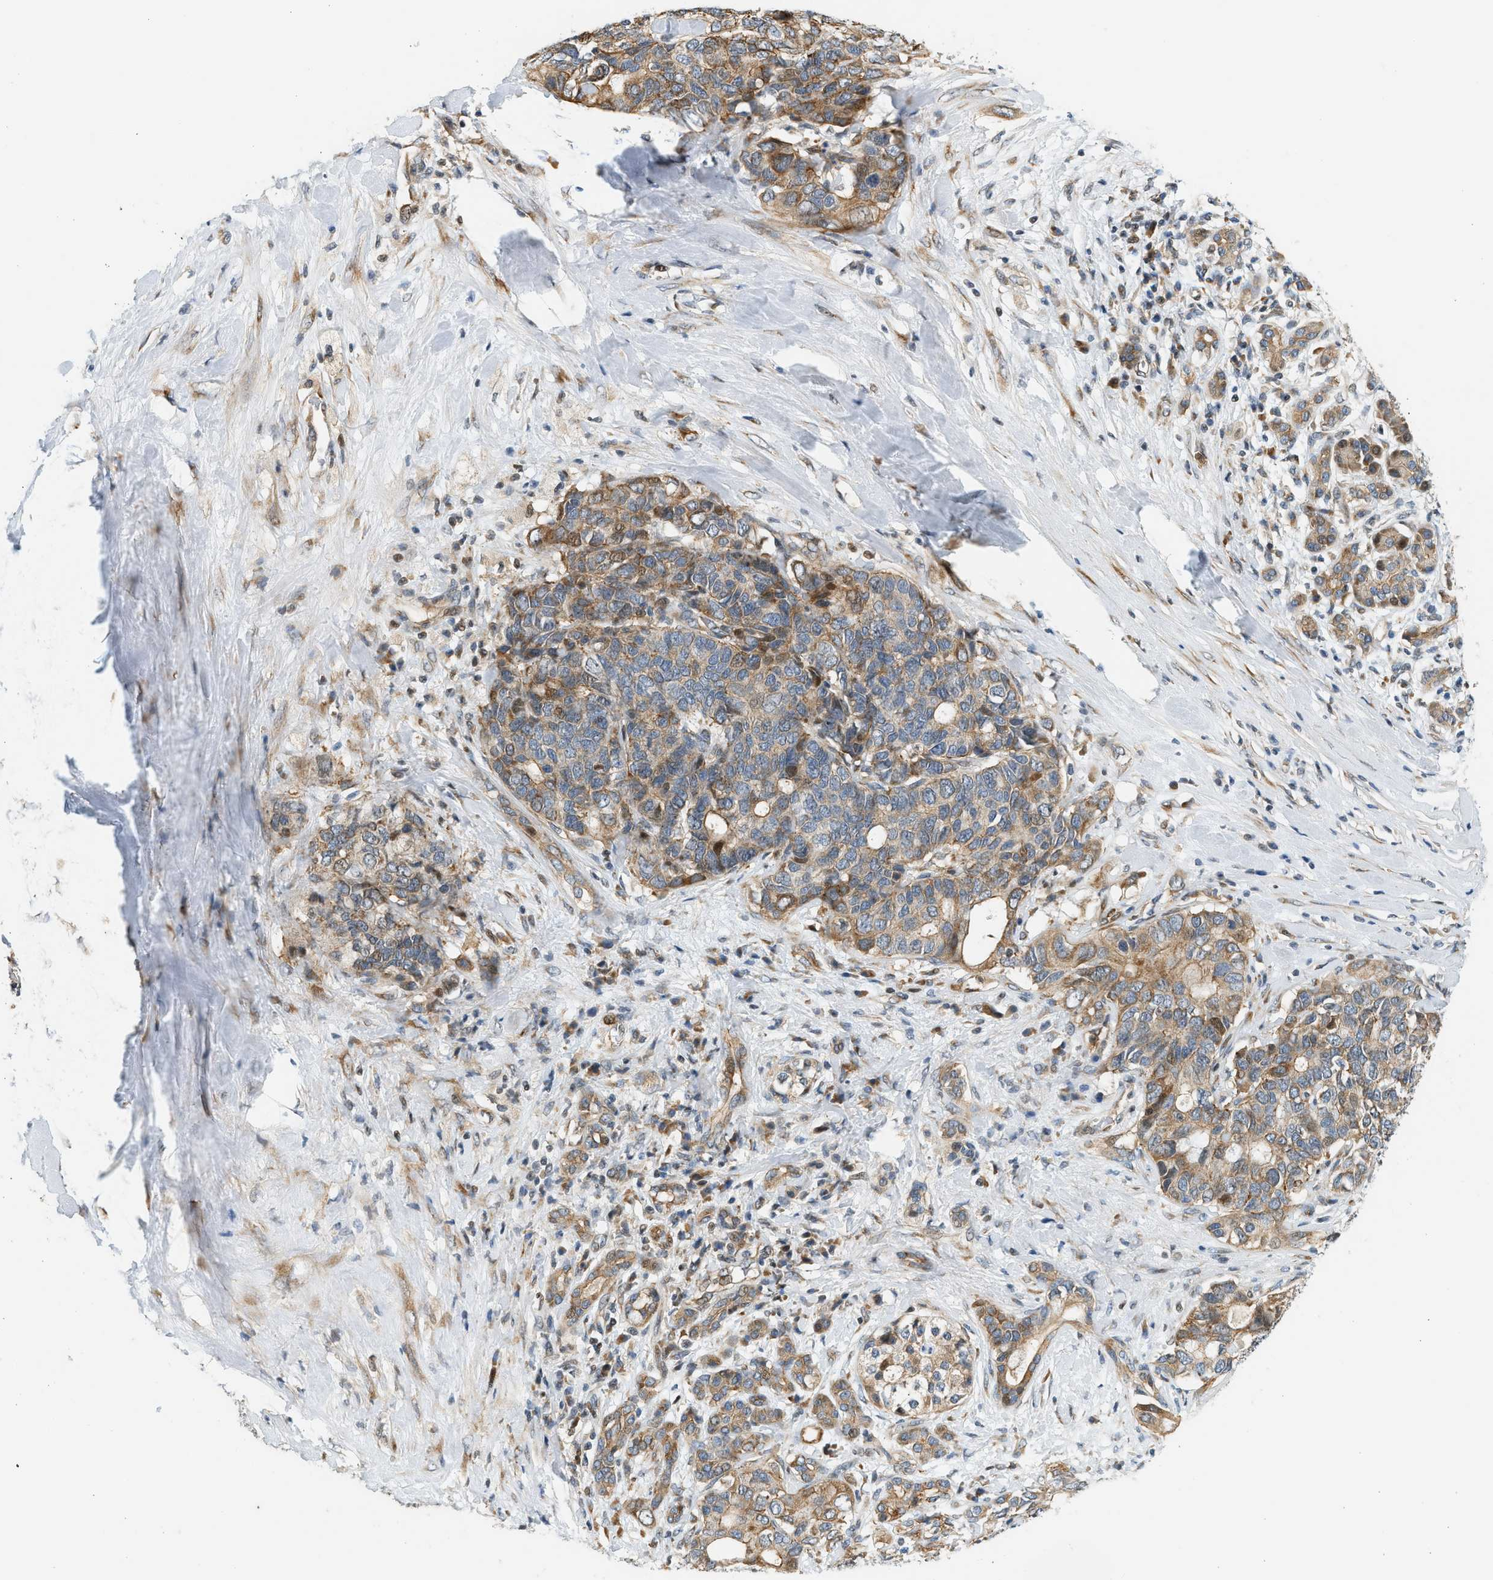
{"staining": {"intensity": "strong", "quantity": "25%-75%", "location": "cytoplasmic/membranous"}, "tissue": "pancreatic cancer", "cell_type": "Tumor cells", "image_type": "cancer", "snomed": [{"axis": "morphology", "description": "Adenocarcinoma, NOS"}, {"axis": "topography", "description": "Pancreas"}], "caption": "A high amount of strong cytoplasmic/membranous expression is identified in about 25%-75% of tumor cells in pancreatic cancer tissue. (Stains: DAB in brown, nuclei in blue, Microscopy: brightfield microscopy at high magnification).", "gene": "NRSN2", "patient": {"sex": "female", "age": 56}}